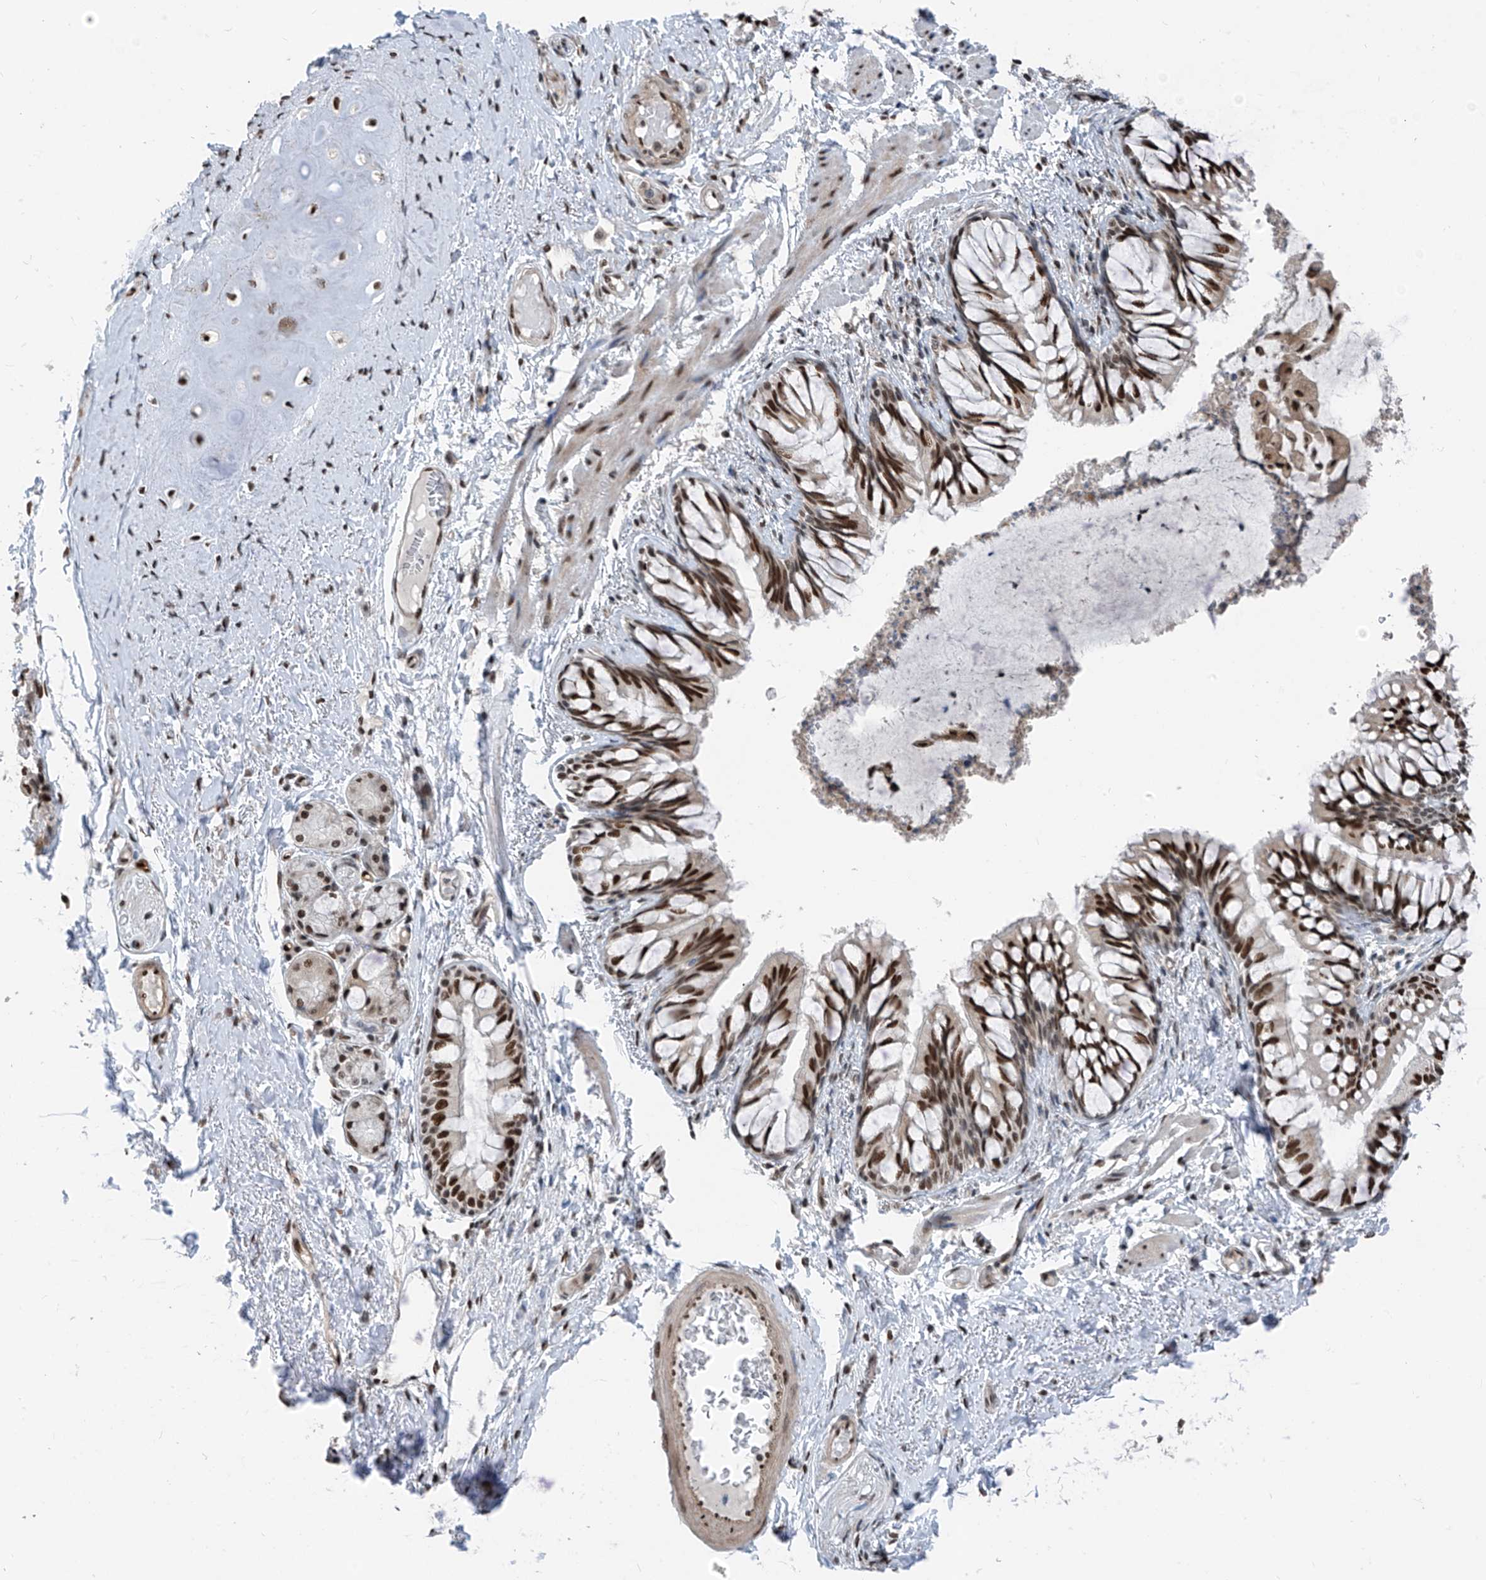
{"staining": {"intensity": "strong", "quantity": ">75%", "location": "nuclear"}, "tissue": "bronchus", "cell_type": "Respiratory epithelial cells", "image_type": "normal", "snomed": [{"axis": "morphology", "description": "Normal tissue, NOS"}, {"axis": "topography", "description": "Cartilage tissue"}, {"axis": "topography", "description": "Bronchus"}, {"axis": "topography", "description": "Lung"}], "caption": "Approximately >75% of respiratory epithelial cells in benign human bronchus demonstrate strong nuclear protein staining as visualized by brown immunohistochemical staining.", "gene": "RBP7", "patient": {"sex": "female", "age": 49}}